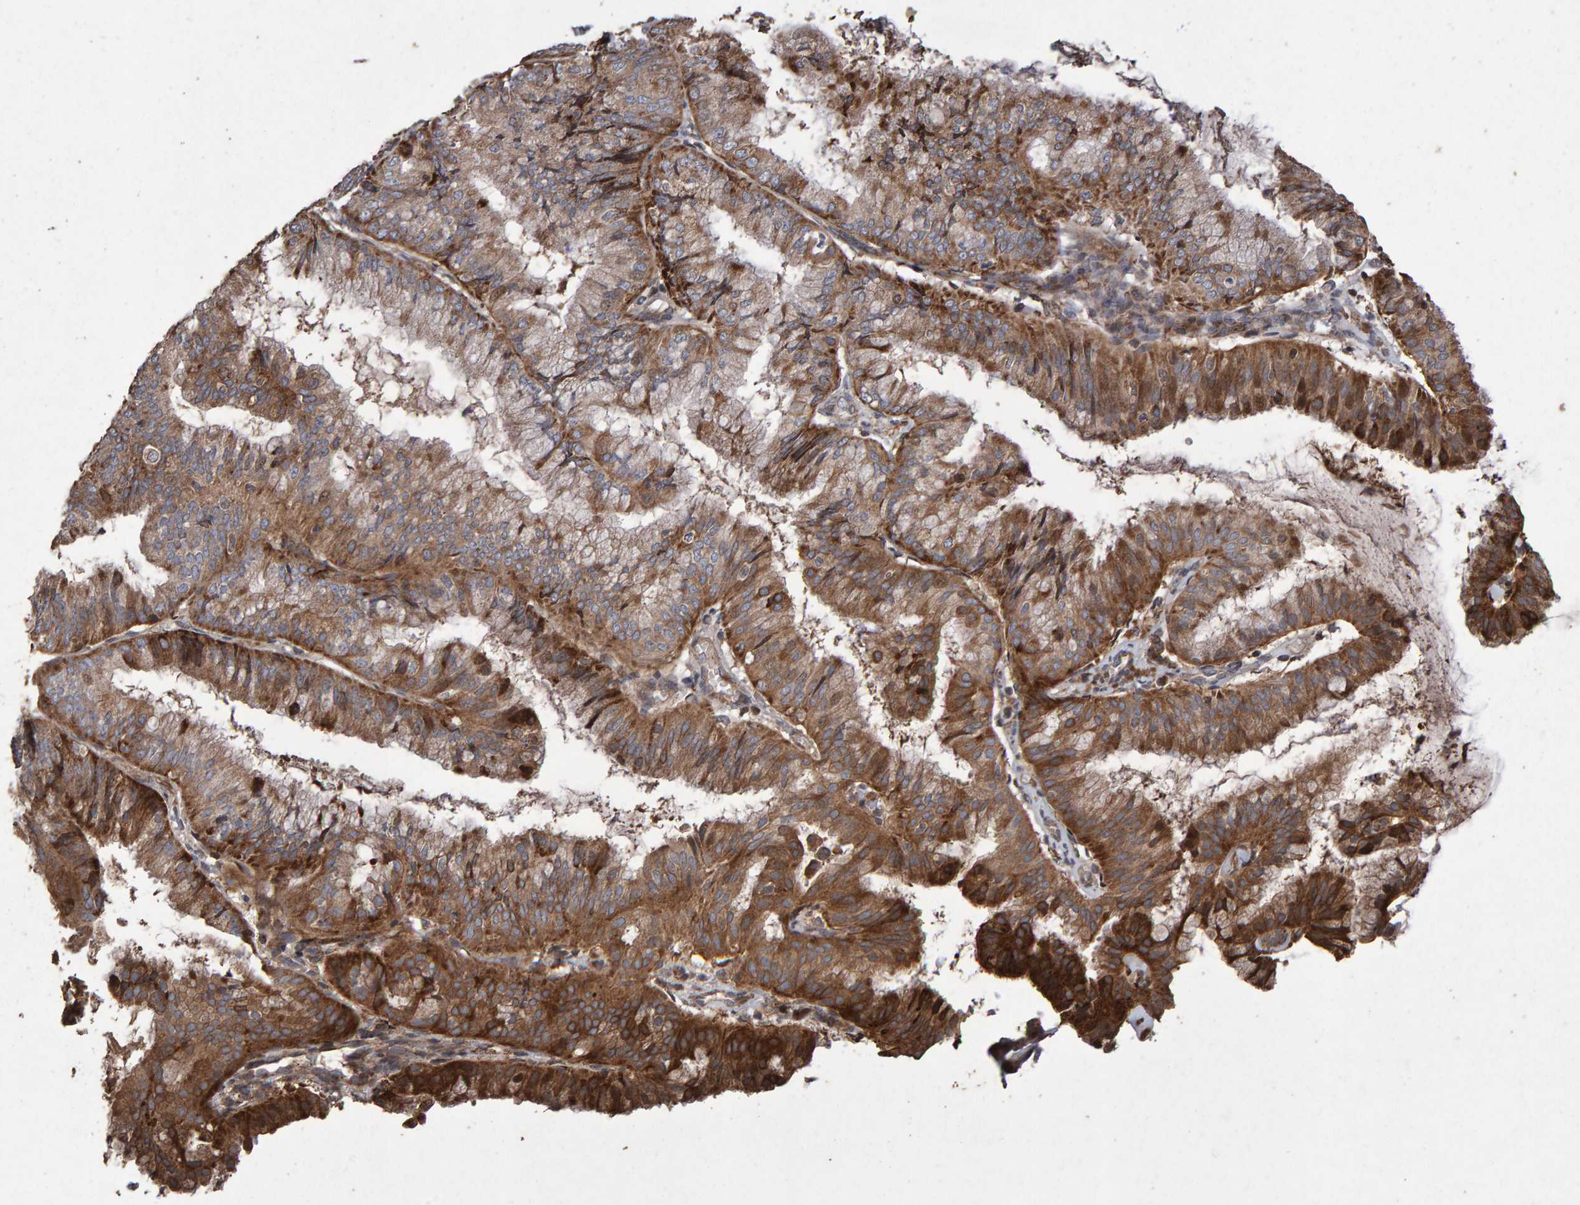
{"staining": {"intensity": "moderate", "quantity": ">75%", "location": "cytoplasmic/membranous"}, "tissue": "endometrial cancer", "cell_type": "Tumor cells", "image_type": "cancer", "snomed": [{"axis": "morphology", "description": "Adenocarcinoma, NOS"}, {"axis": "topography", "description": "Endometrium"}], "caption": "IHC (DAB (3,3'-diaminobenzidine)) staining of adenocarcinoma (endometrial) shows moderate cytoplasmic/membranous protein expression in about >75% of tumor cells.", "gene": "OSBP2", "patient": {"sex": "female", "age": 63}}